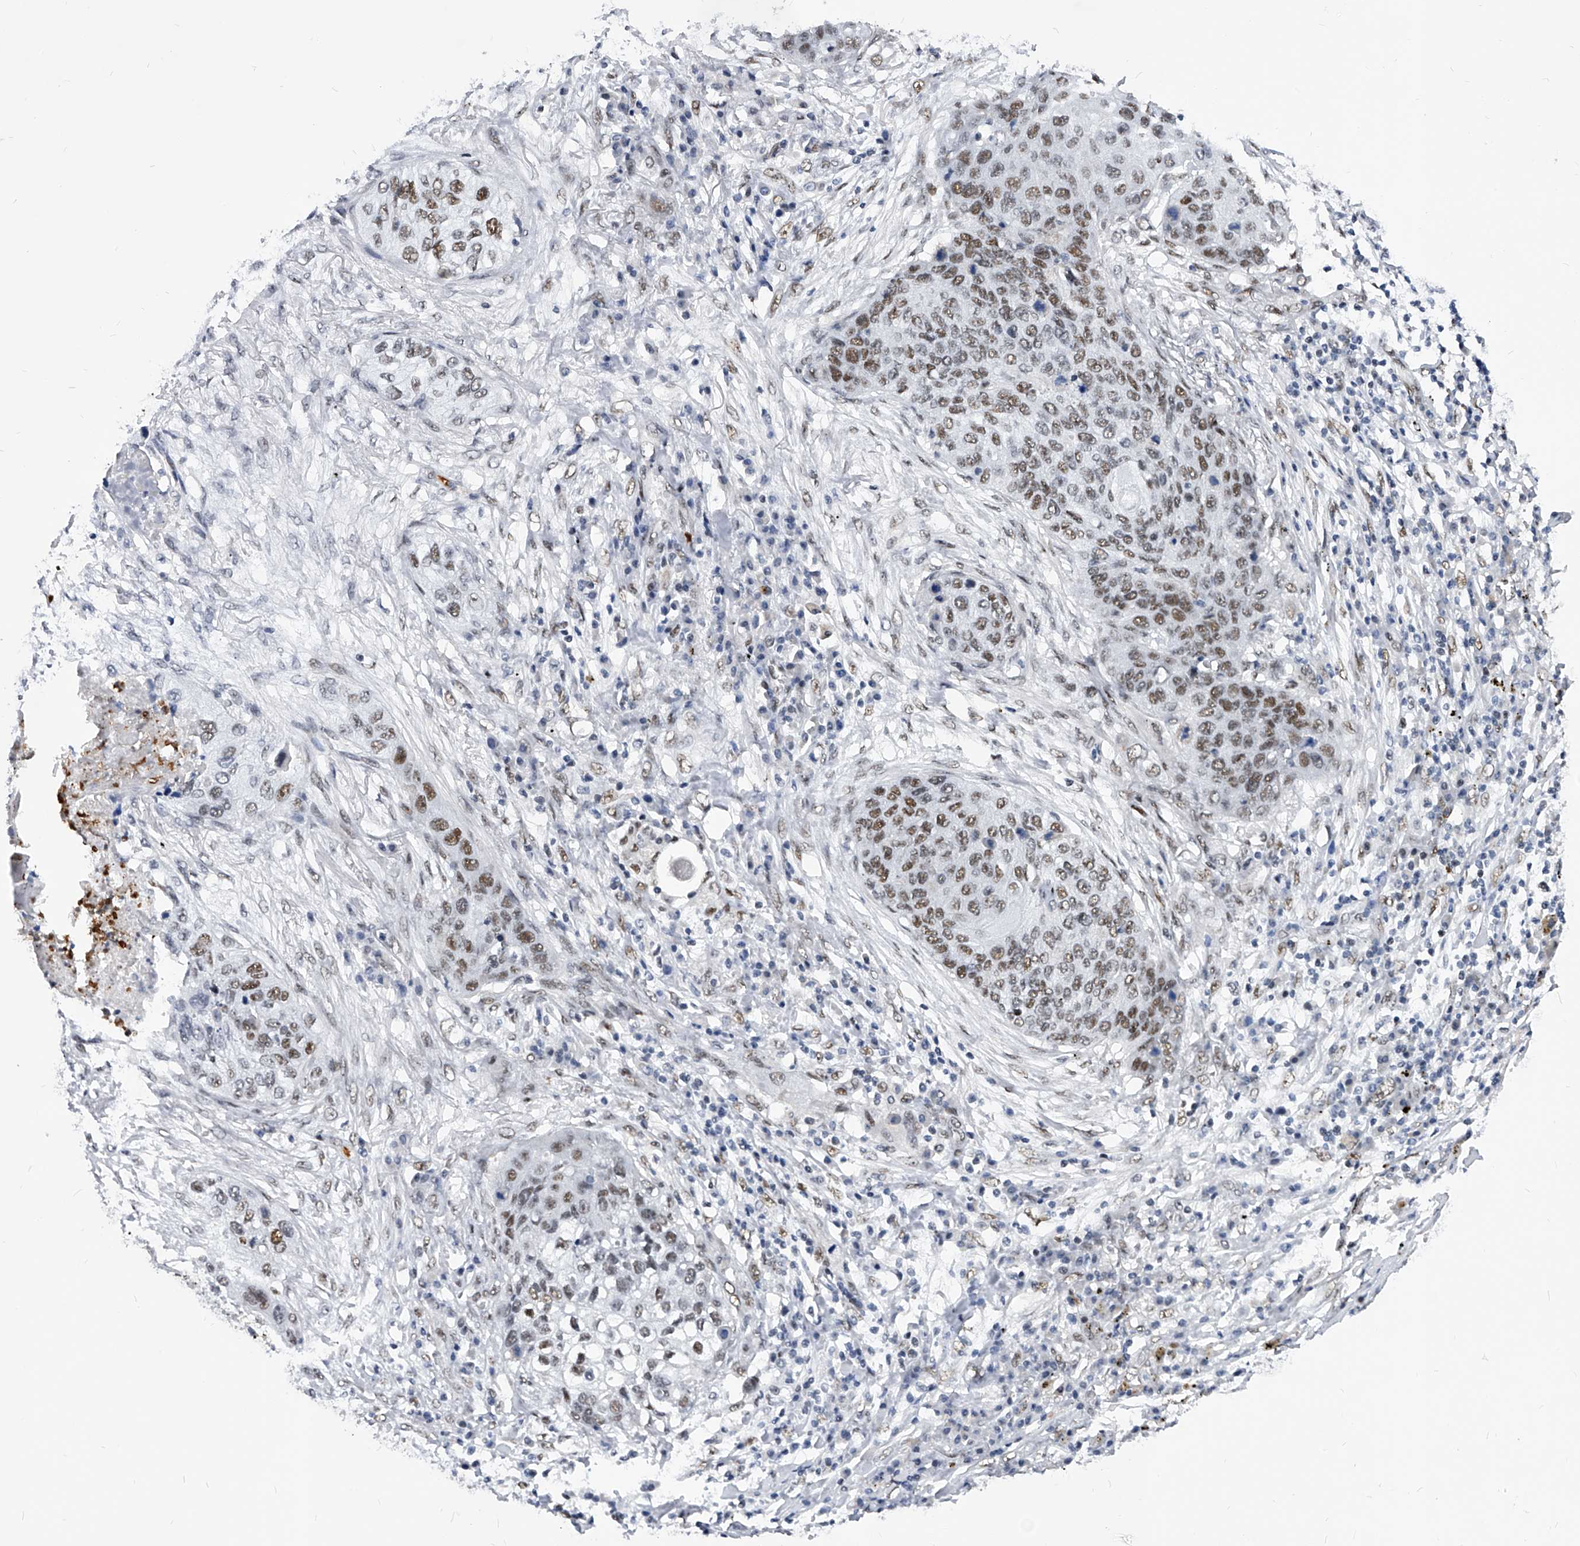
{"staining": {"intensity": "moderate", "quantity": ">75%", "location": "nuclear"}, "tissue": "lung cancer", "cell_type": "Tumor cells", "image_type": "cancer", "snomed": [{"axis": "morphology", "description": "Squamous cell carcinoma, NOS"}, {"axis": "topography", "description": "Lung"}], "caption": "Immunohistochemistry (IHC) histopathology image of neoplastic tissue: lung squamous cell carcinoma stained using IHC demonstrates medium levels of moderate protein expression localized specifically in the nuclear of tumor cells, appearing as a nuclear brown color.", "gene": "TESK2", "patient": {"sex": "female", "age": 63}}